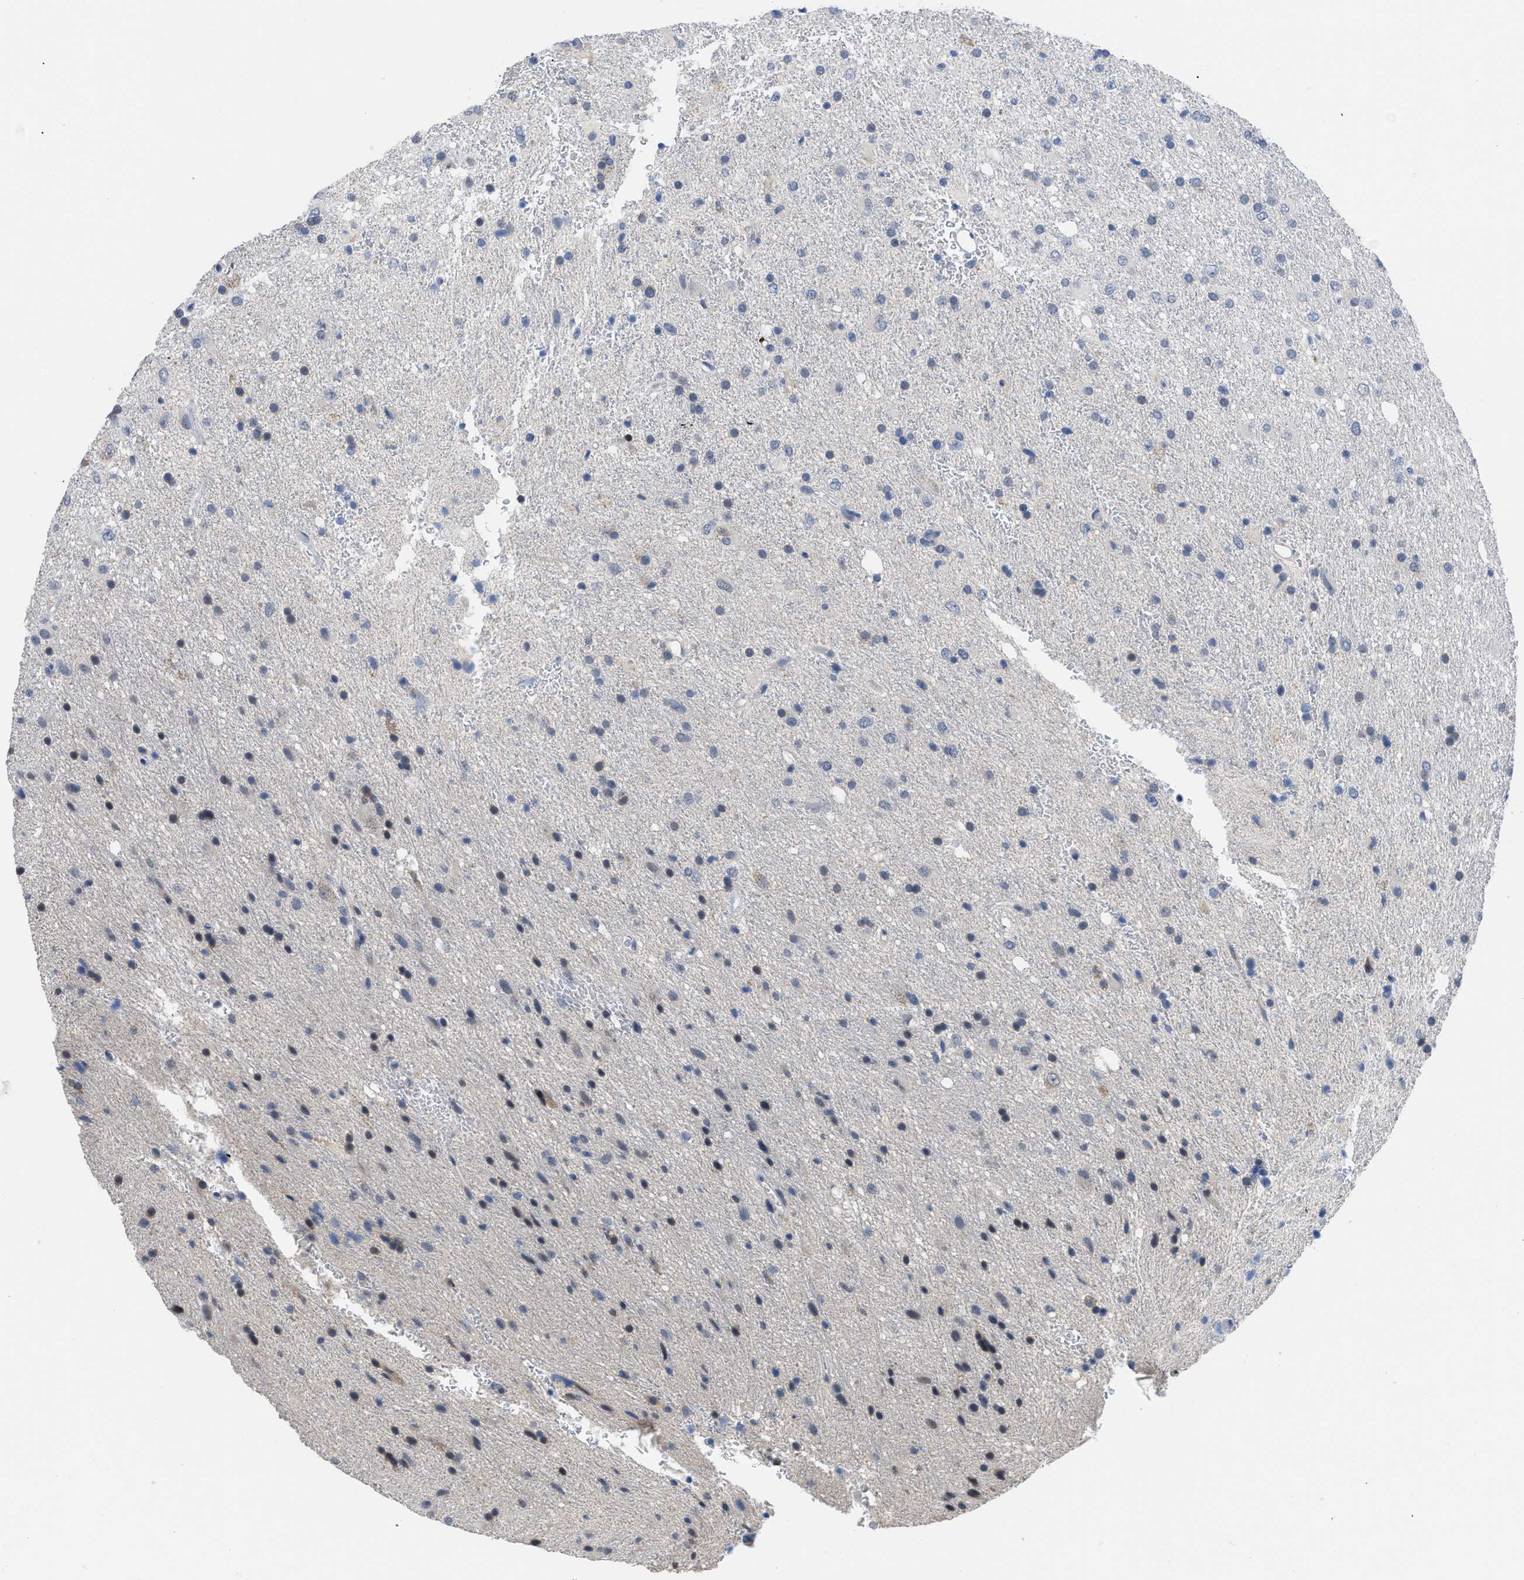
{"staining": {"intensity": "negative", "quantity": "none", "location": "none"}, "tissue": "glioma", "cell_type": "Tumor cells", "image_type": "cancer", "snomed": [{"axis": "morphology", "description": "Glioma, malignant, Low grade"}, {"axis": "topography", "description": "Brain"}], "caption": "This histopathology image is of low-grade glioma (malignant) stained with immunohistochemistry (IHC) to label a protein in brown with the nuclei are counter-stained blue. There is no staining in tumor cells.", "gene": "OR9K2", "patient": {"sex": "male", "age": 77}}